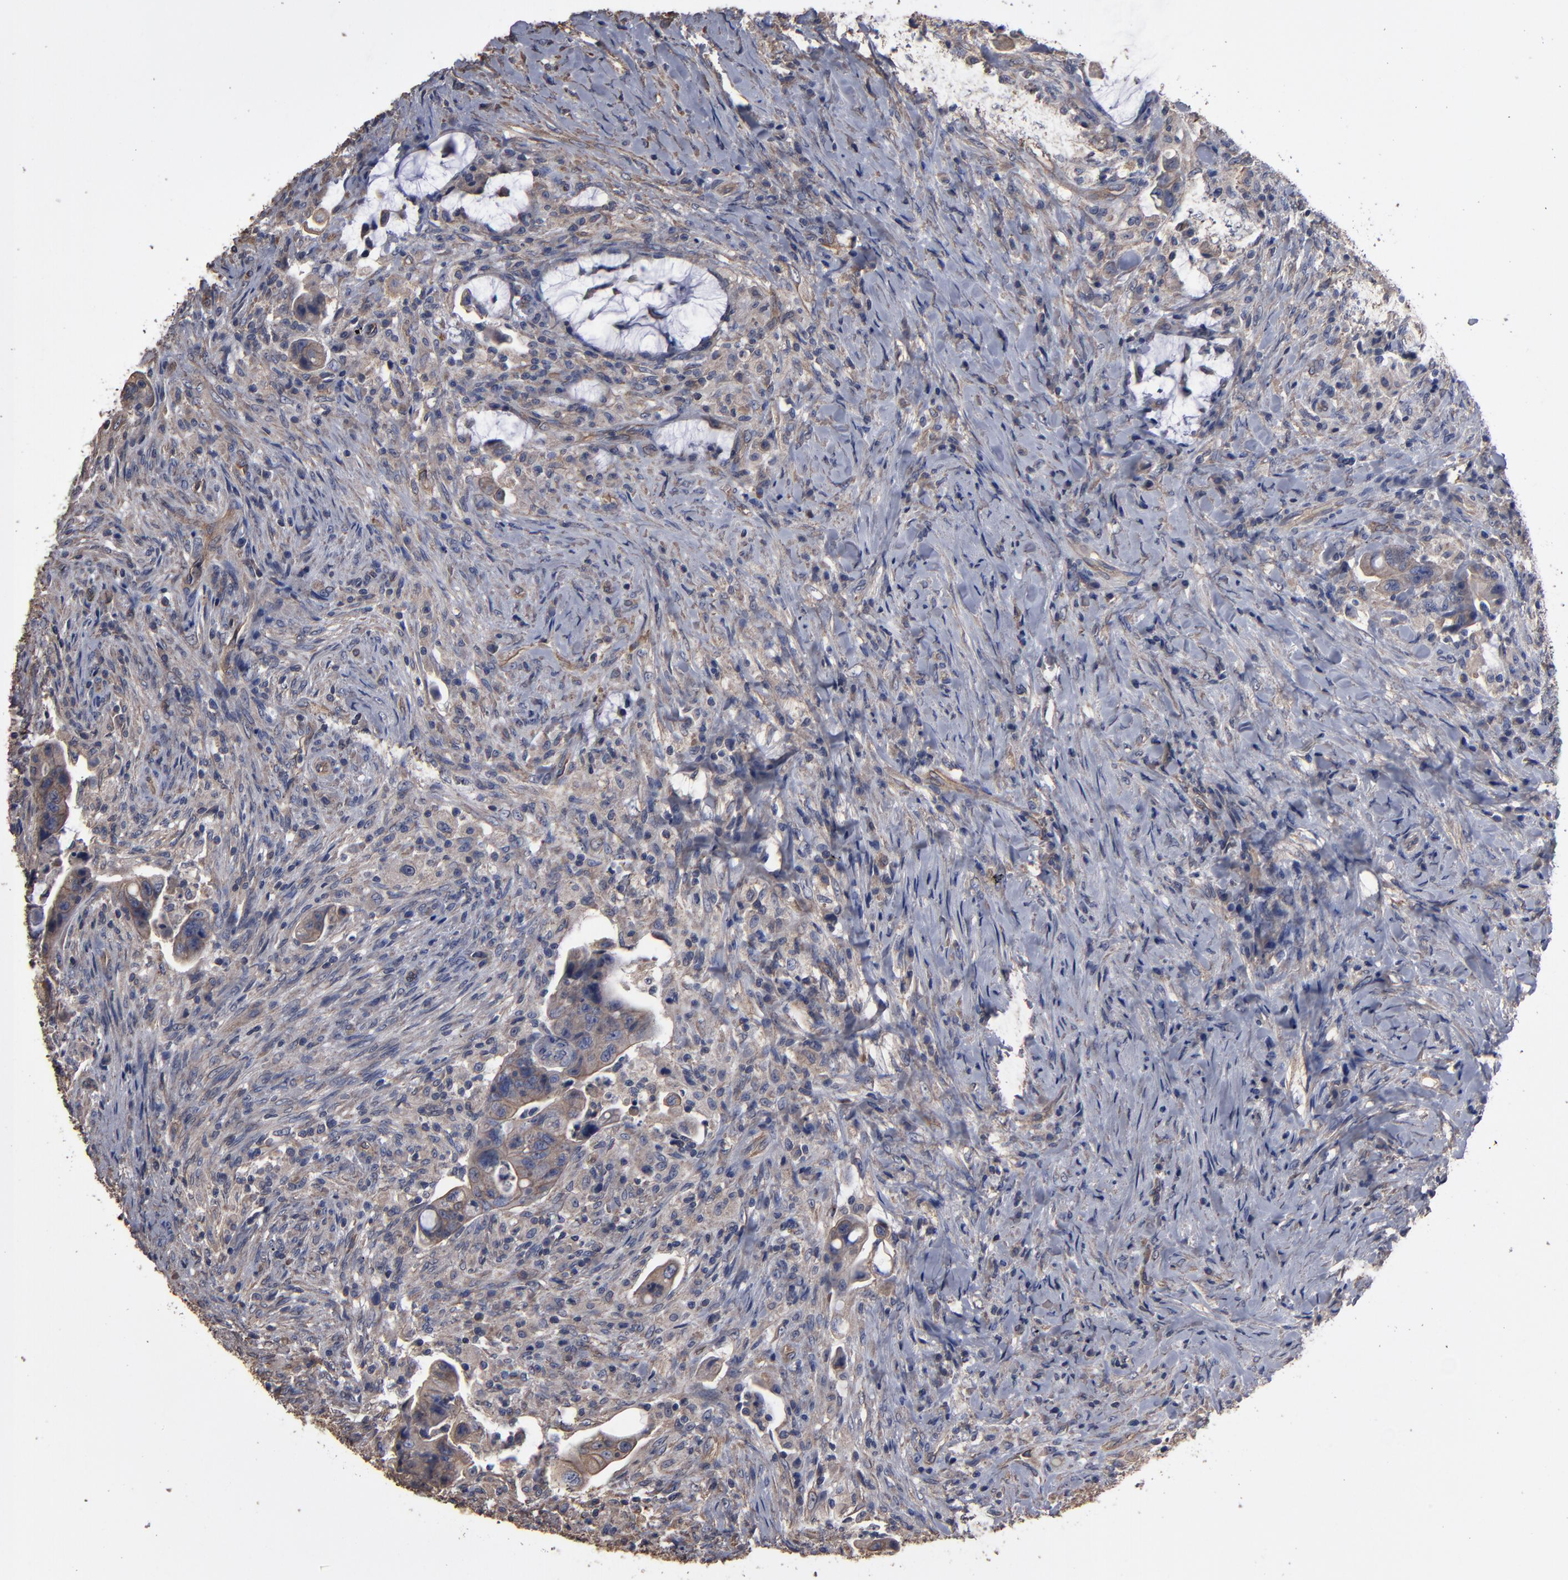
{"staining": {"intensity": "weak", "quantity": ">75%", "location": "cytoplasmic/membranous"}, "tissue": "colorectal cancer", "cell_type": "Tumor cells", "image_type": "cancer", "snomed": [{"axis": "morphology", "description": "Adenocarcinoma, NOS"}, {"axis": "topography", "description": "Rectum"}], "caption": "High-power microscopy captured an immunohistochemistry (IHC) histopathology image of colorectal cancer, revealing weak cytoplasmic/membranous expression in about >75% of tumor cells.", "gene": "DMD", "patient": {"sex": "female", "age": 71}}